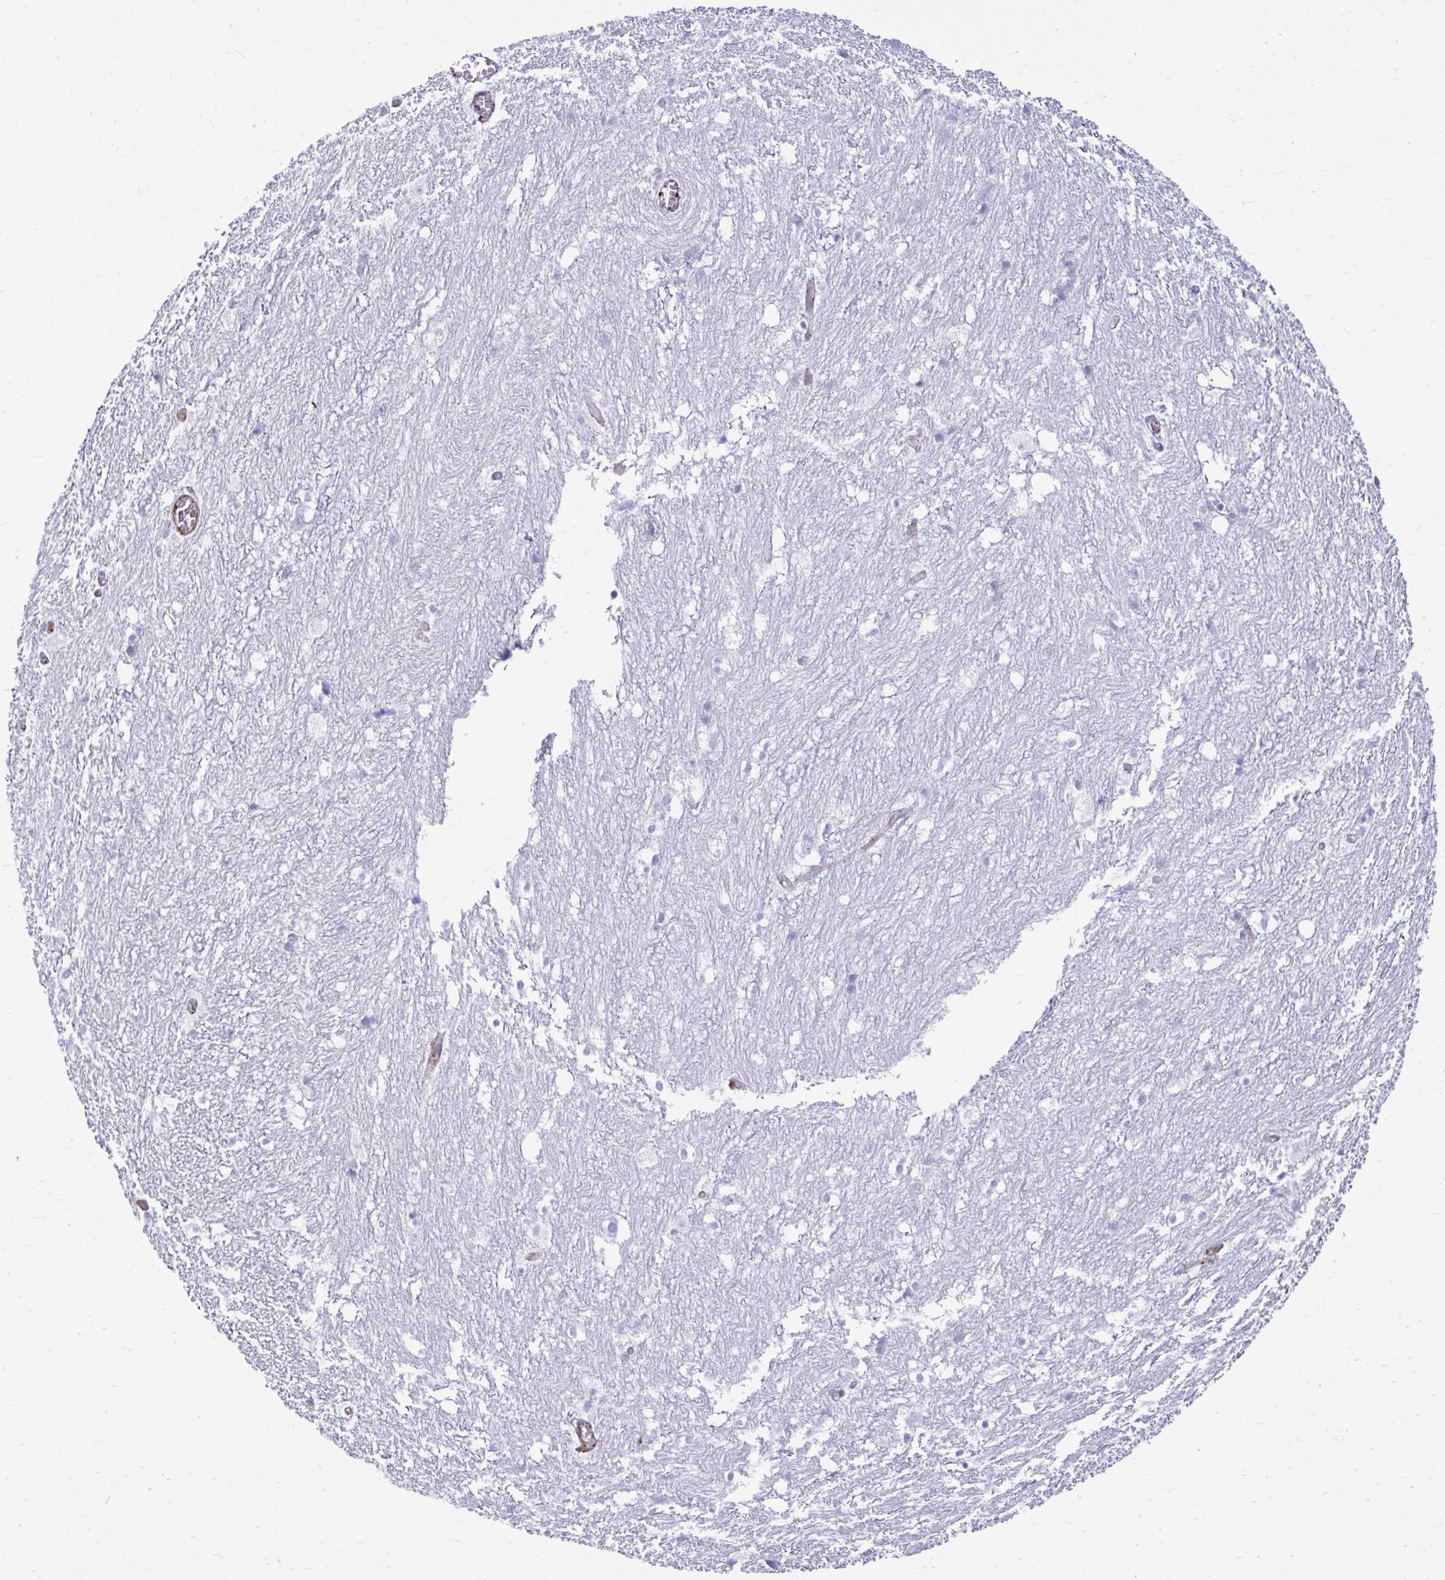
{"staining": {"intensity": "negative", "quantity": "none", "location": "none"}, "tissue": "hippocampus", "cell_type": "Glial cells", "image_type": "normal", "snomed": [{"axis": "morphology", "description": "Normal tissue, NOS"}, {"axis": "topography", "description": "Hippocampus"}], "caption": "High power microscopy image of an immunohistochemistry photomicrograph of normal hippocampus, revealing no significant positivity in glial cells. (Brightfield microscopy of DAB immunohistochemistry (IHC) at high magnification).", "gene": "UBL3", "patient": {"sex": "female", "age": 52}}